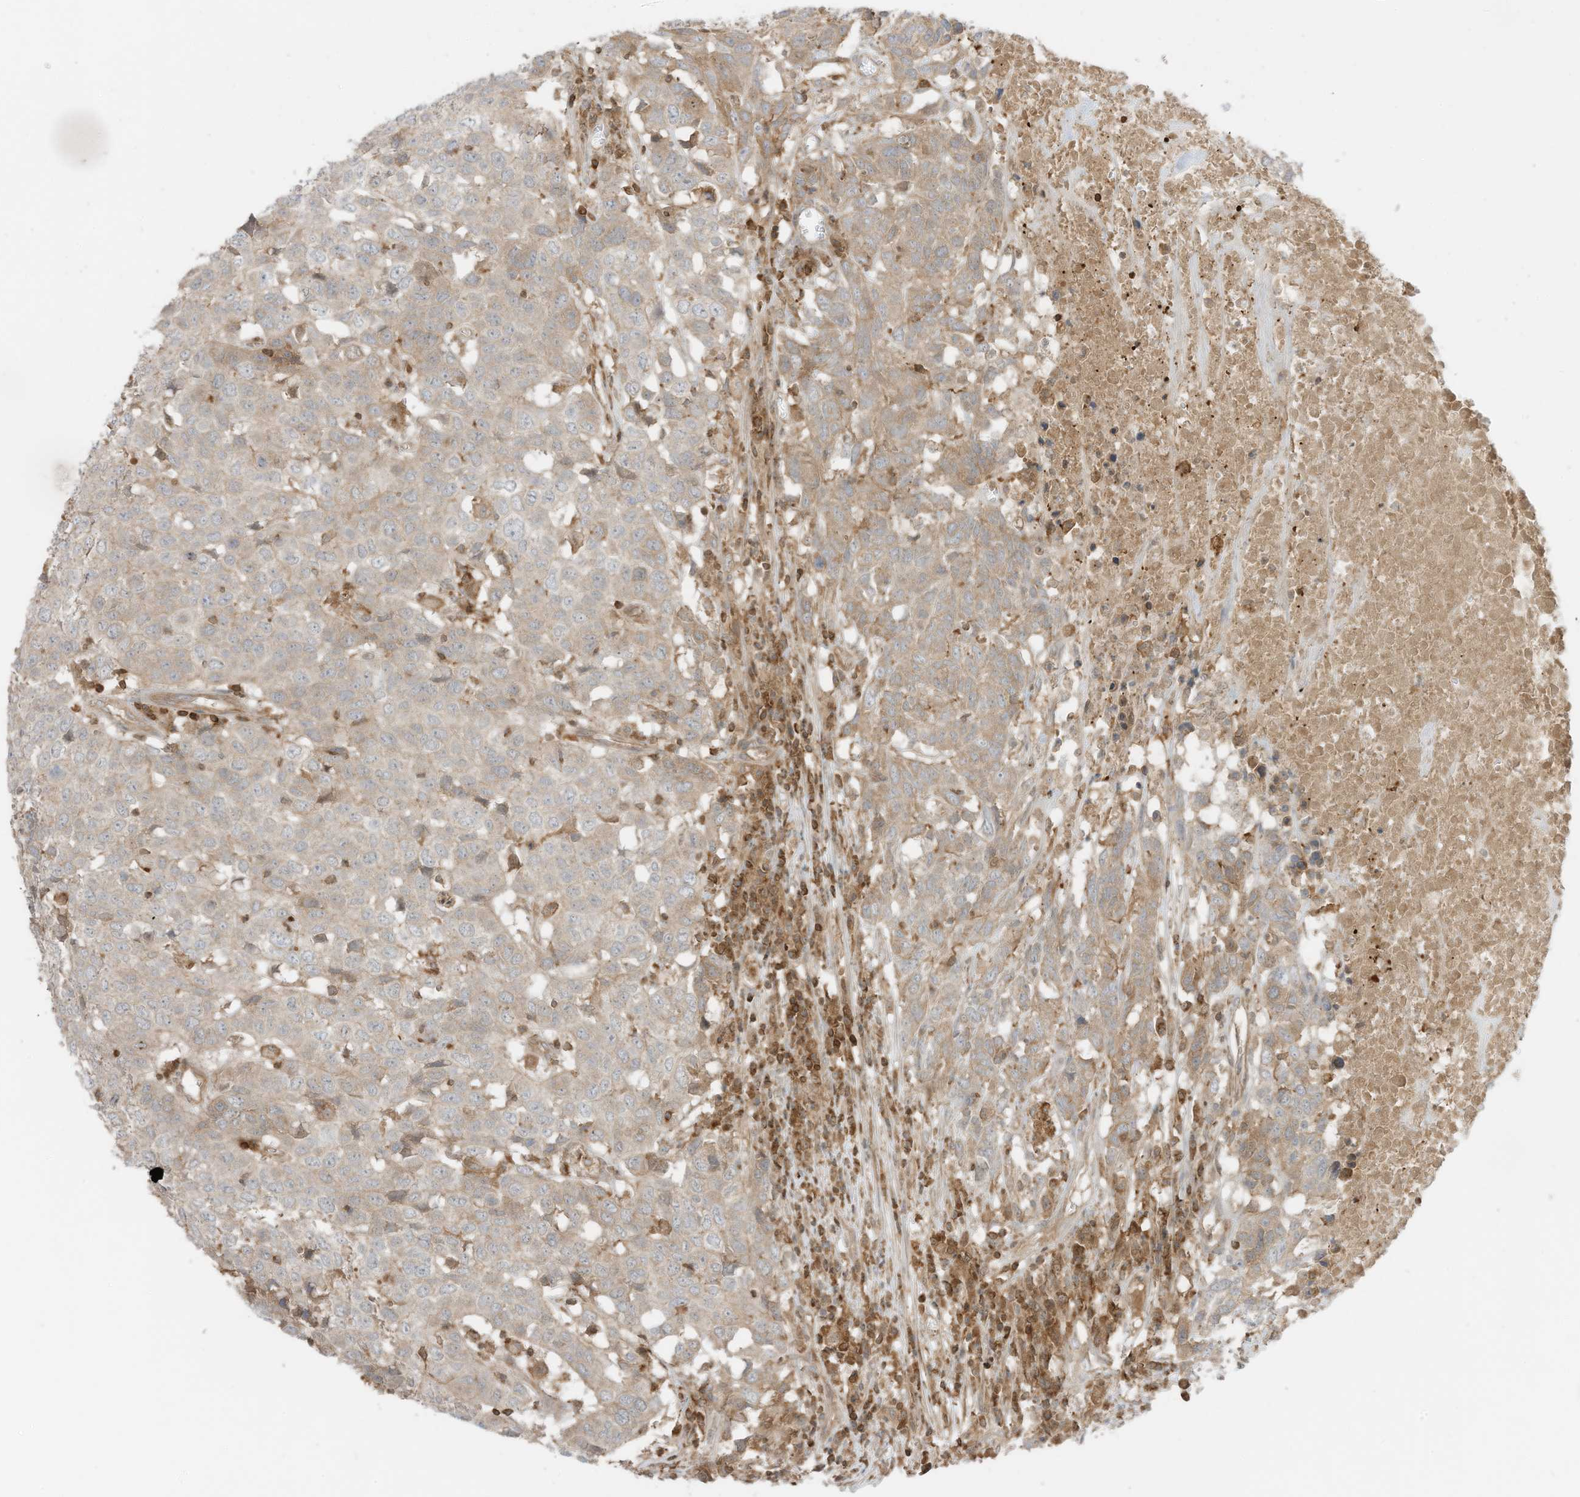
{"staining": {"intensity": "weak", "quantity": "25%-75%", "location": "cytoplasmic/membranous"}, "tissue": "head and neck cancer", "cell_type": "Tumor cells", "image_type": "cancer", "snomed": [{"axis": "morphology", "description": "Squamous cell carcinoma, NOS"}, {"axis": "topography", "description": "Head-Neck"}], "caption": "The immunohistochemical stain shows weak cytoplasmic/membranous positivity in tumor cells of head and neck squamous cell carcinoma tissue. Nuclei are stained in blue.", "gene": "SLC25A12", "patient": {"sex": "male", "age": 66}}